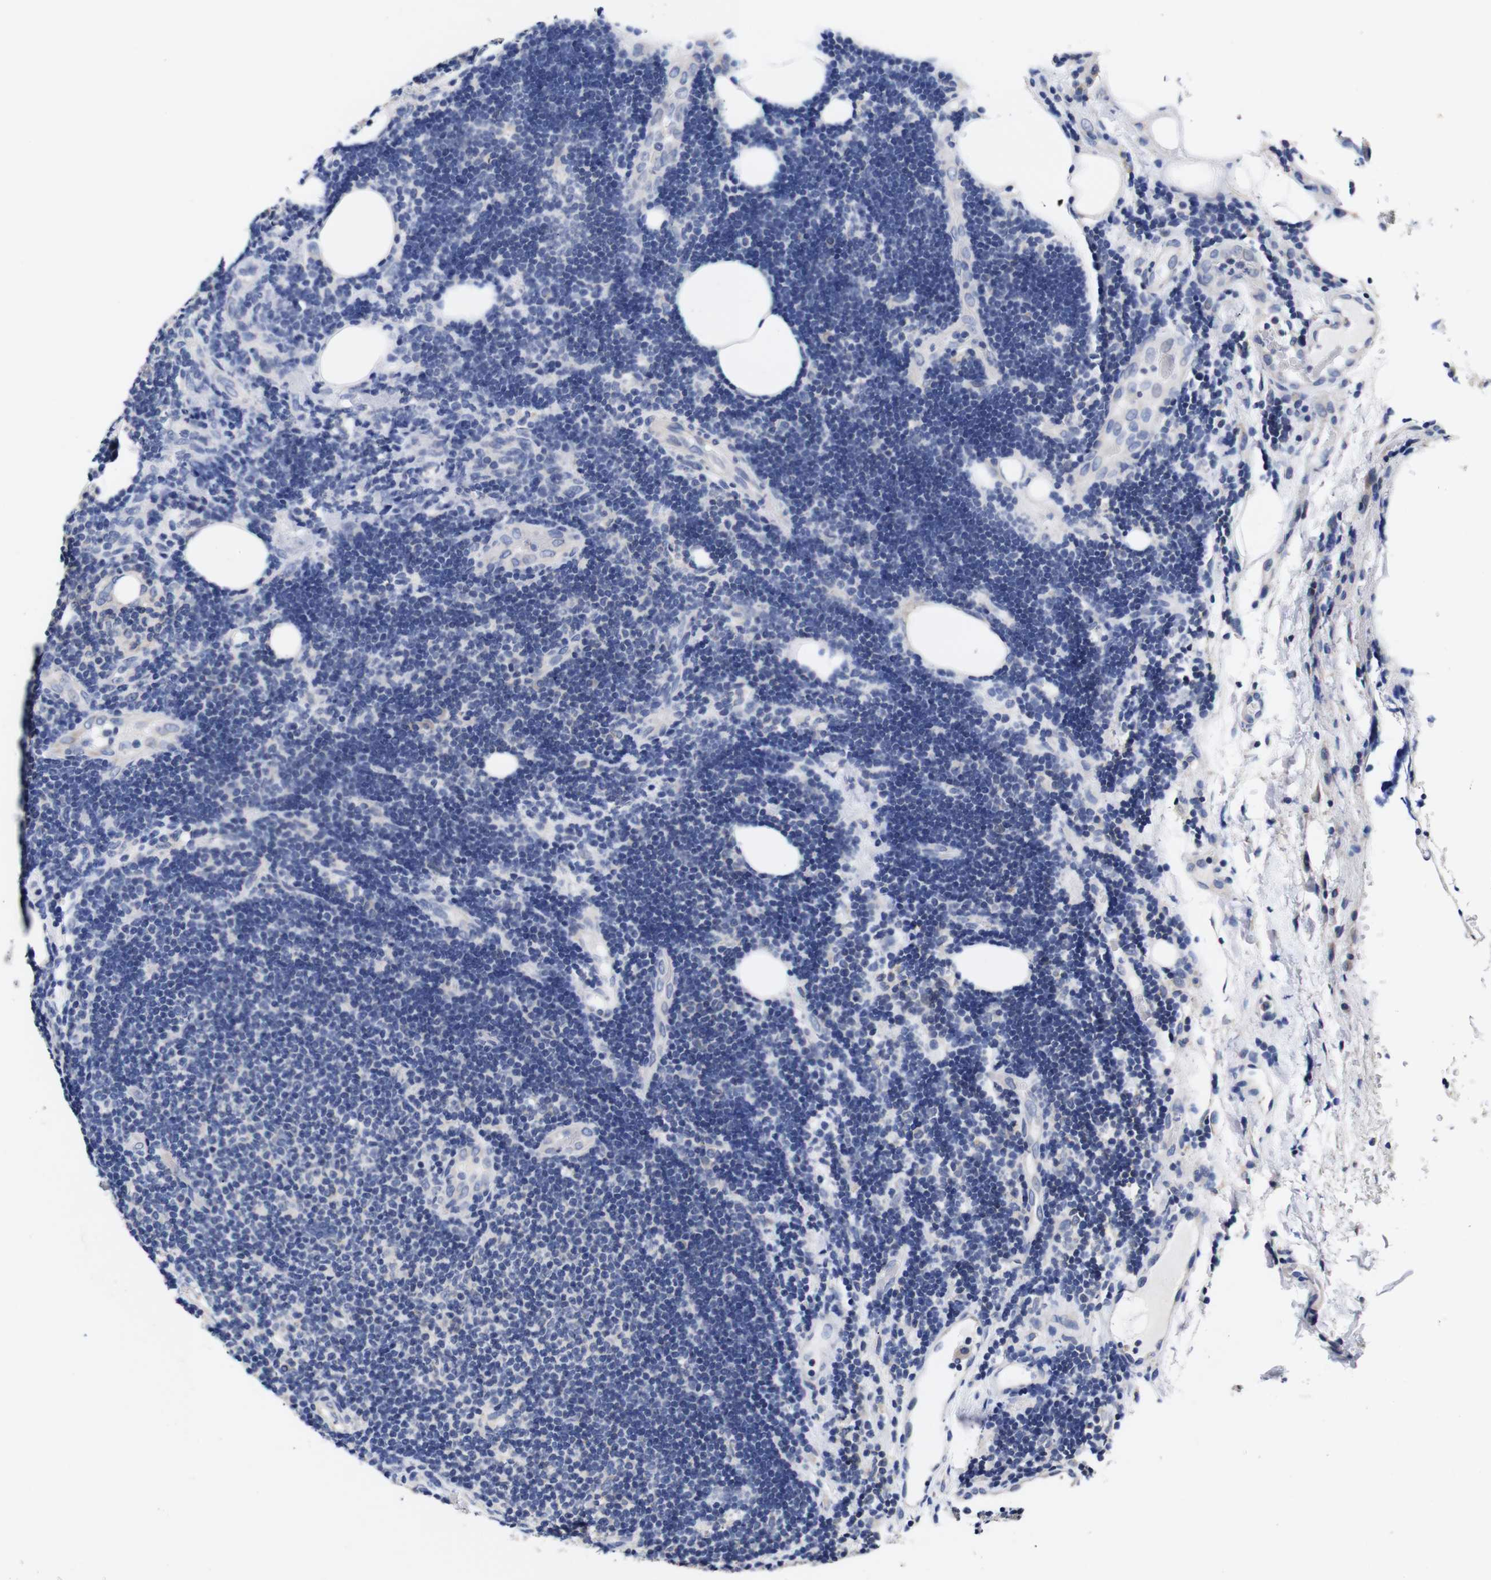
{"staining": {"intensity": "negative", "quantity": "none", "location": "none"}, "tissue": "lymphoma", "cell_type": "Tumor cells", "image_type": "cancer", "snomed": [{"axis": "morphology", "description": "Malignant lymphoma, non-Hodgkin's type, Low grade"}, {"axis": "topography", "description": "Lymph node"}], "caption": "Immunohistochemistry of lymphoma reveals no expression in tumor cells.", "gene": "OPN3", "patient": {"sex": "male", "age": 83}}